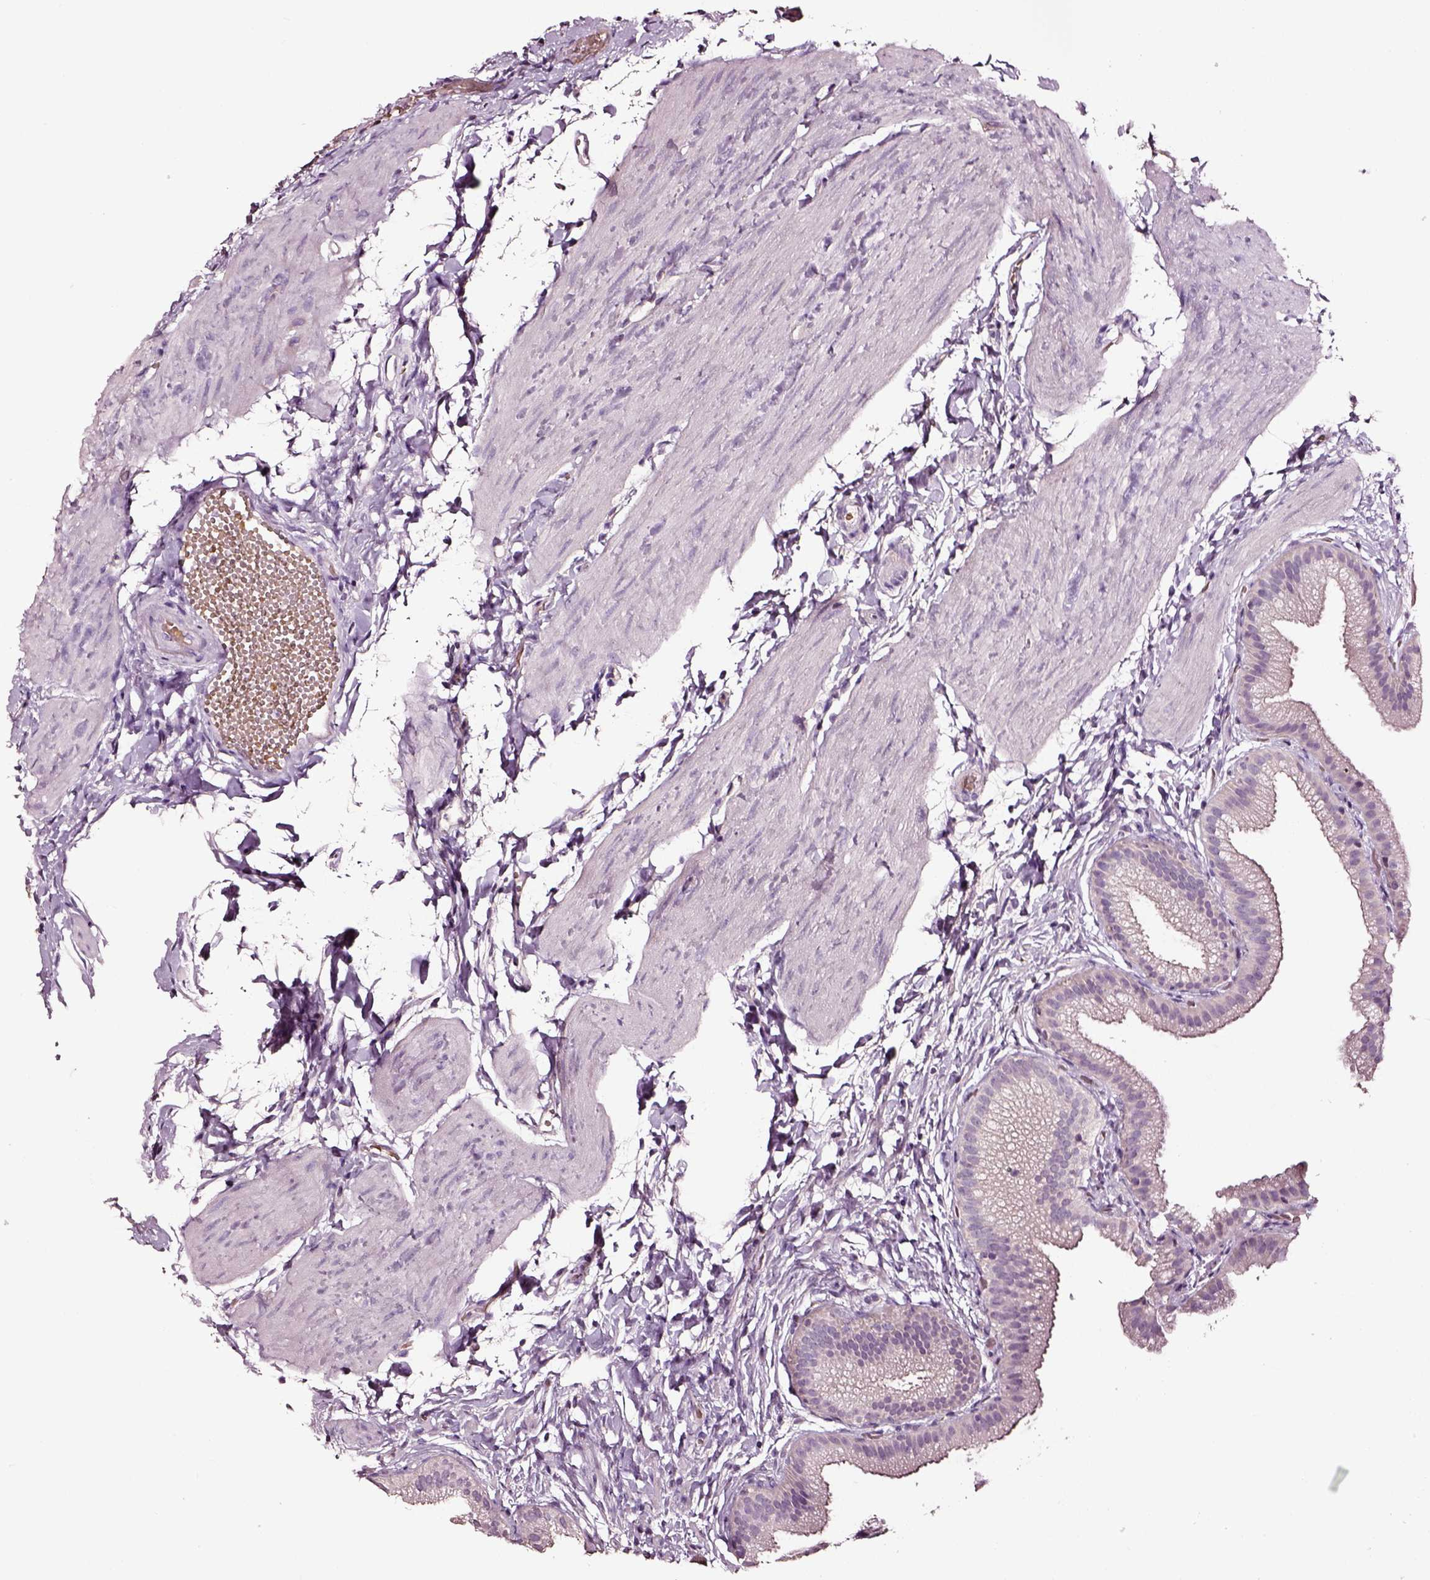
{"staining": {"intensity": "negative", "quantity": "none", "location": "none"}, "tissue": "gallbladder", "cell_type": "Glandular cells", "image_type": "normal", "snomed": [{"axis": "morphology", "description": "Normal tissue, NOS"}, {"axis": "topography", "description": "Gallbladder"}], "caption": "IHC image of benign gallbladder: gallbladder stained with DAB shows no significant protein expression in glandular cells.", "gene": "AADAT", "patient": {"sex": "female", "age": 63}}